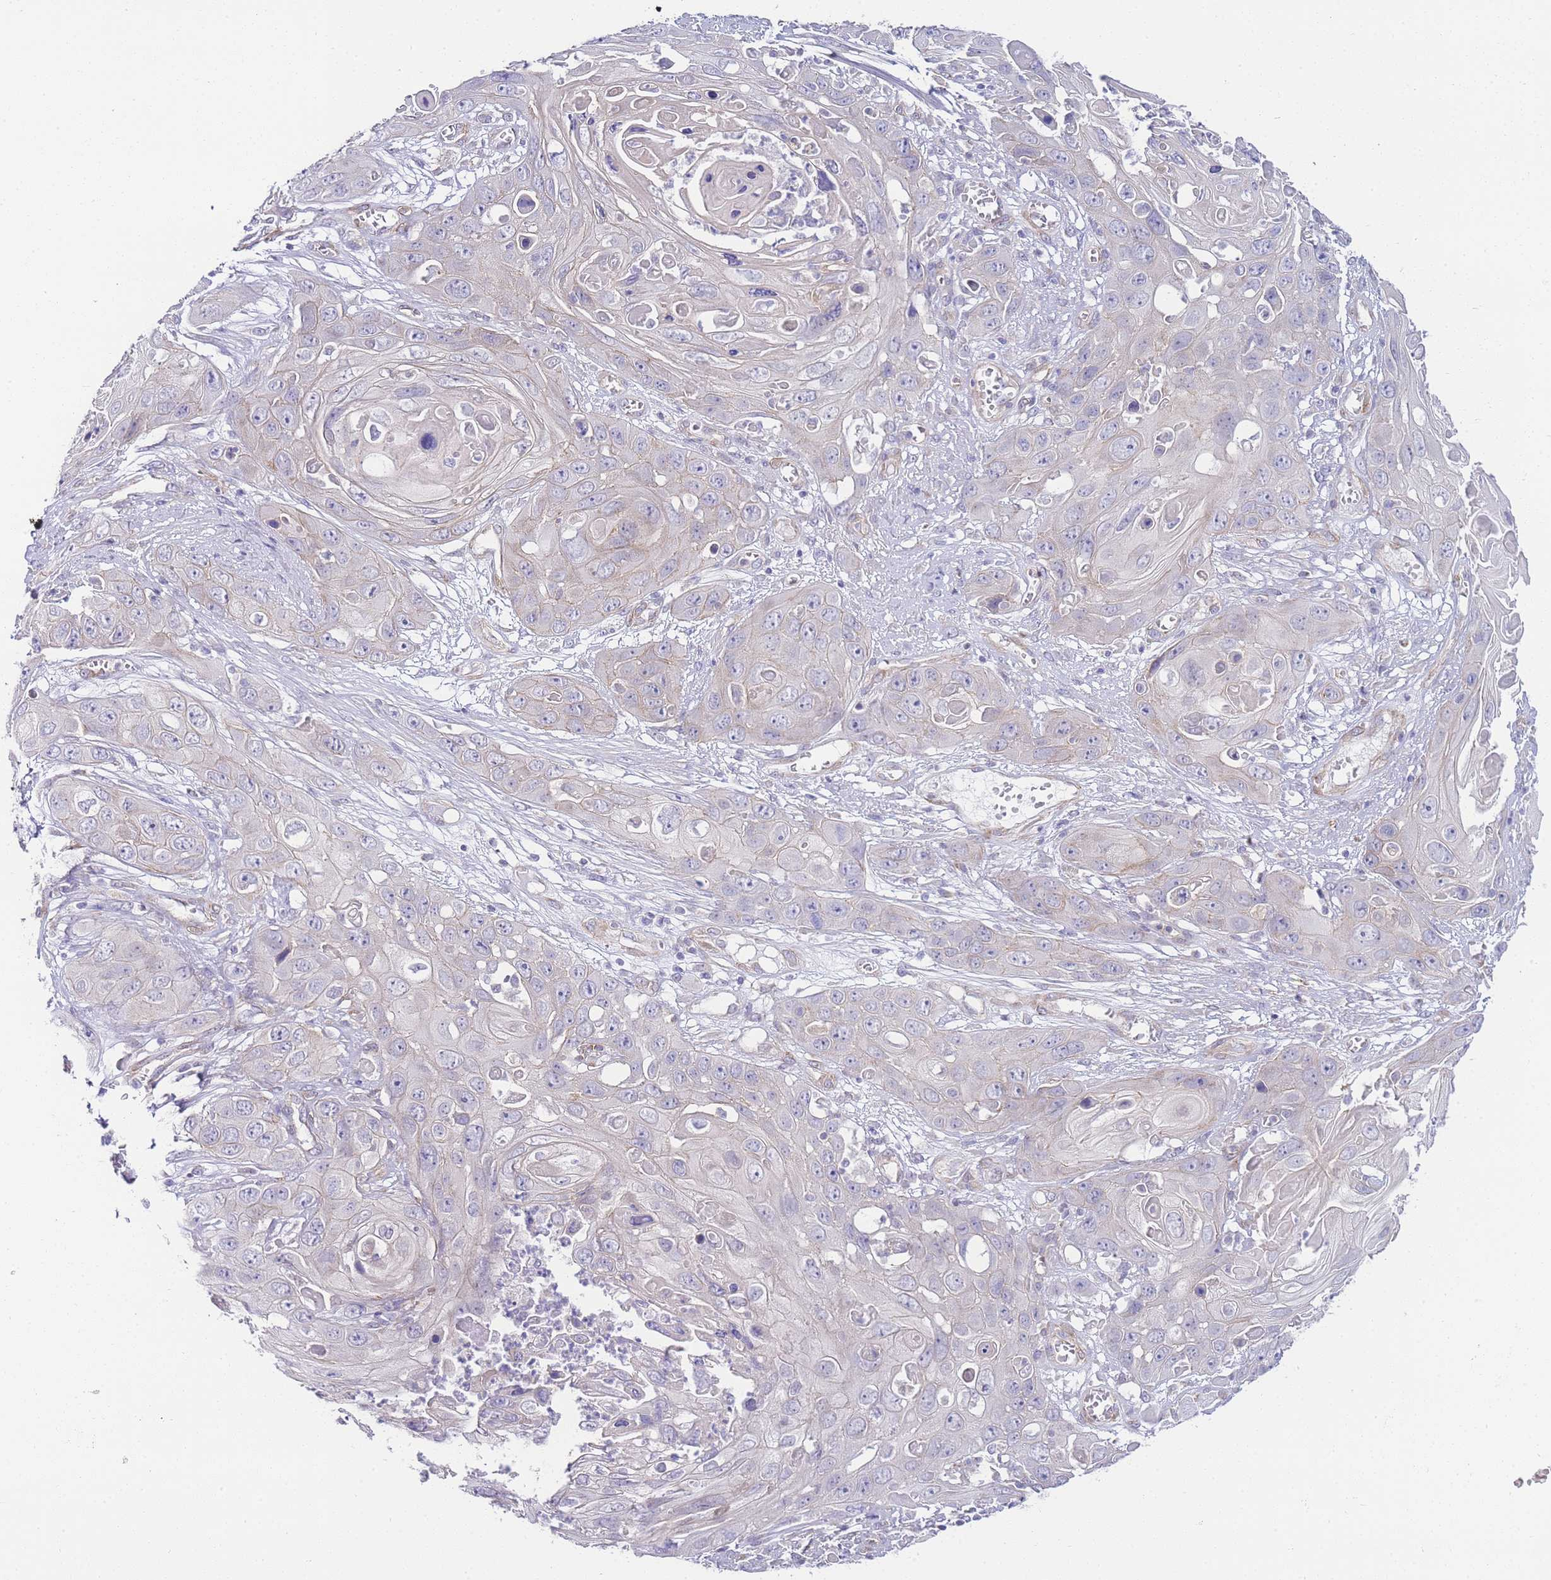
{"staining": {"intensity": "negative", "quantity": "none", "location": "none"}, "tissue": "skin cancer", "cell_type": "Tumor cells", "image_type": "cancer", "snomed": [{"axis": "morphology", "description": "Squamous cell carcinoma, NOS"}, {"axis": "topography", "description": "Skin"}], "caption": "The micrograph shows no significant positivity in tumor cells of skin cancer (squamous cell carcinoma).", "gene": "PDCD7", "patient": {"sex": "male", "age": 55}}